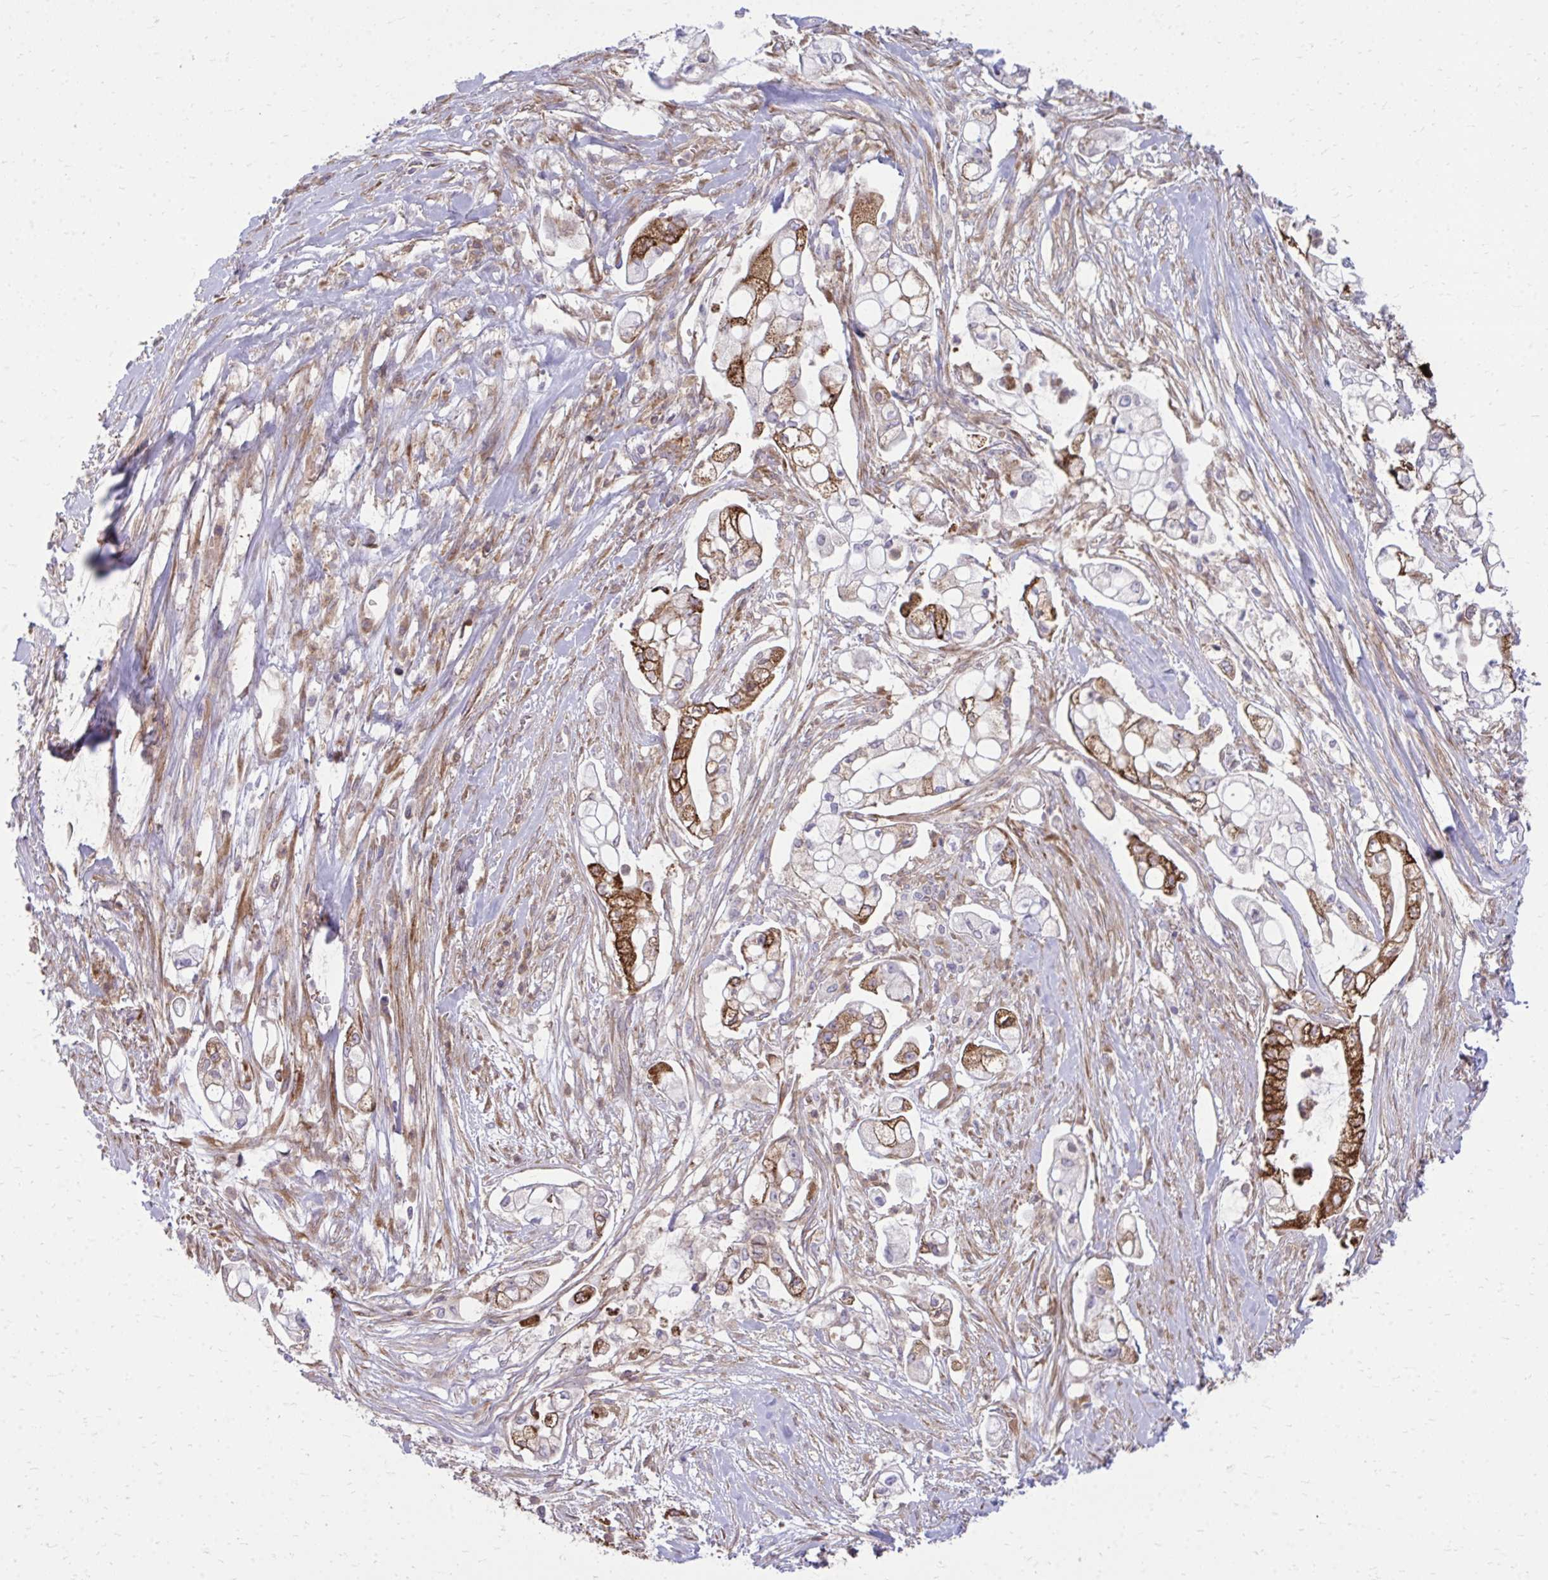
{"staining": {"intensity": "strong", "quantity": "25%-75%", "location": "cytoplasmic/membranous"}, "tissue": "pancreatic cancer", "cell_type": "Tumor cells", "image_type": "cancer", "snomed": [{"axis": "morphology", "description": "Adenocarcinoma, NOS"}, {"axis": "topography", "description": "Pancreas"}], "caption": "Tumor cells show strong cytoplasmic/membranous positivity in approximately 25%-75% of cells in pancreatic cancer. (DAB (3,3'-diaminobenzidine) IHC, brown staining for protein, blue staining for nuclei).", "gene": "ASAP1", "patient": {"sex": "female", "age": 69}}